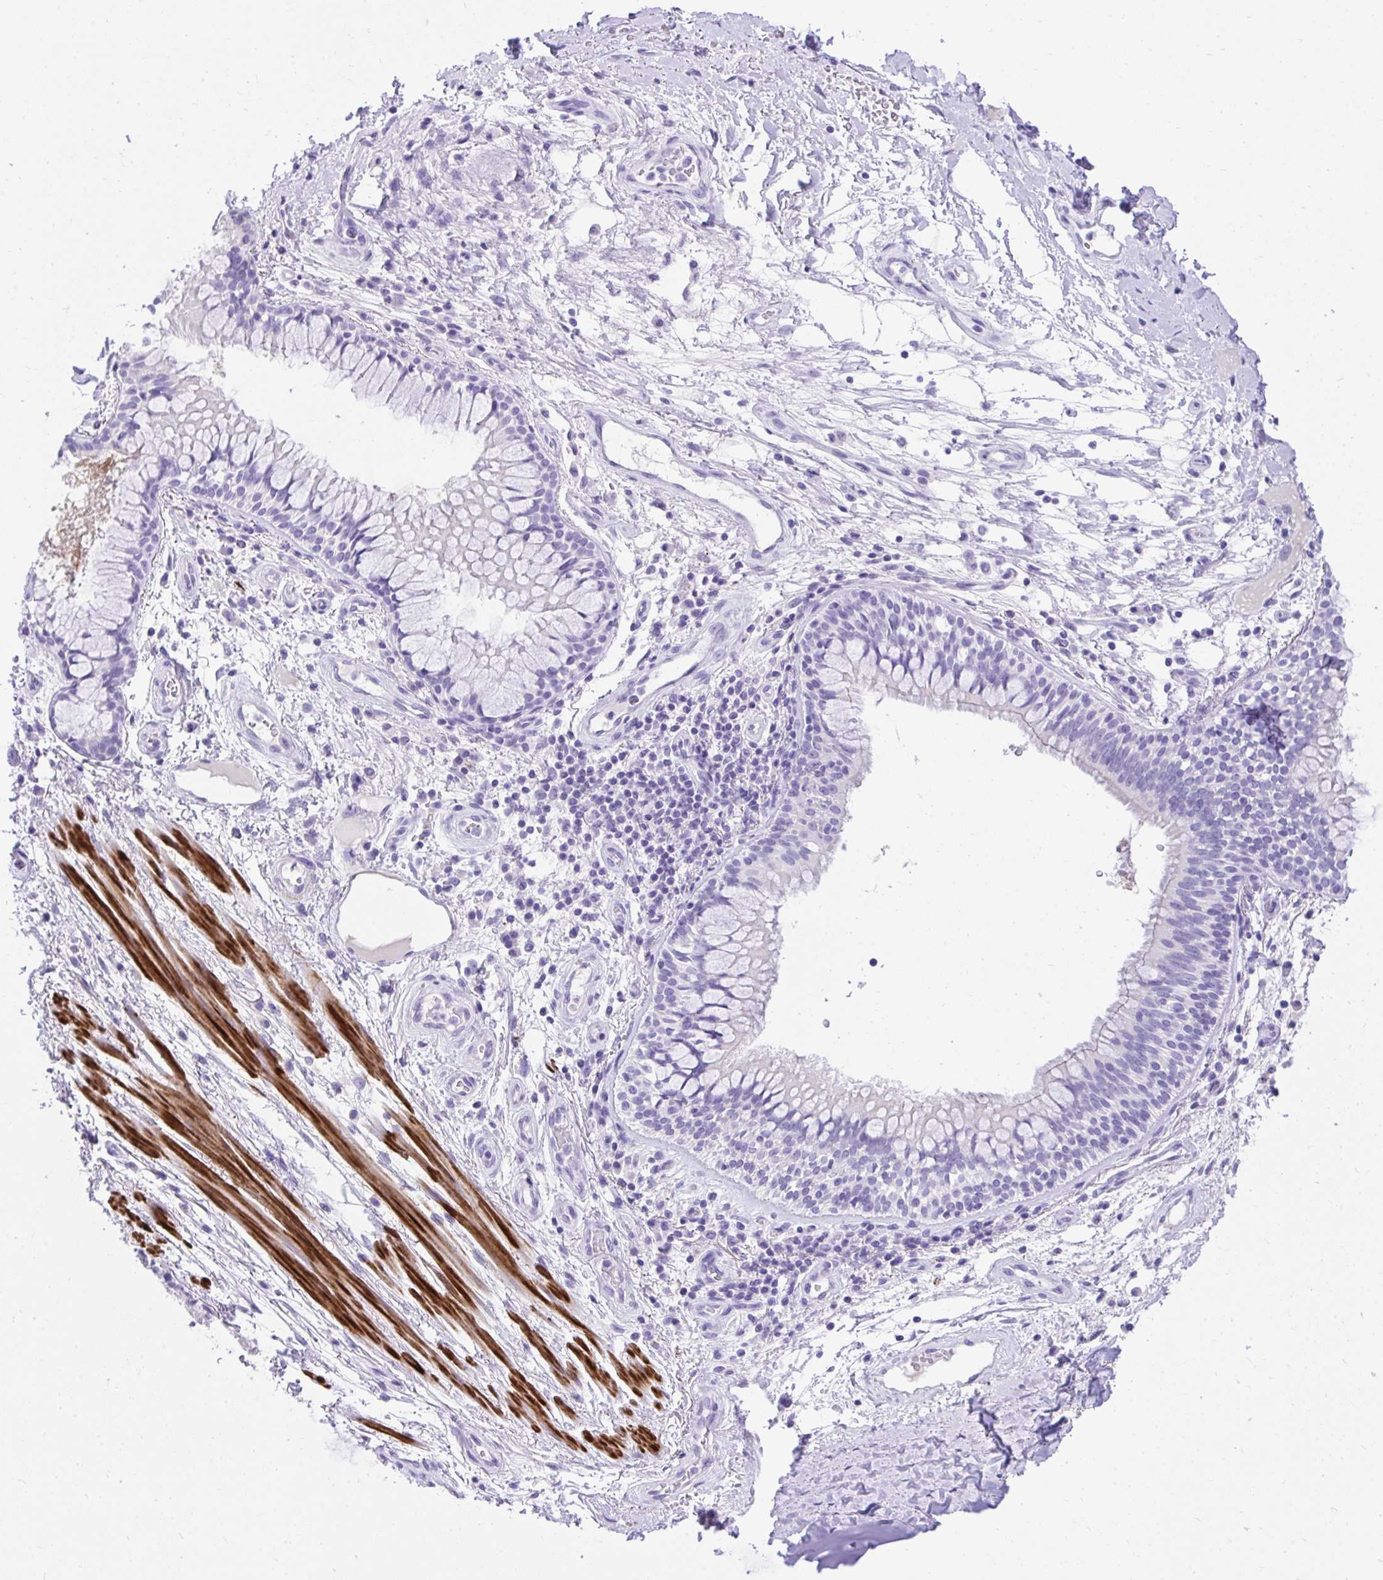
{"staining": {"intensity": "negative", "quantity": "none", "location": "none"}, "tissue": "soft tissue", "cell_type": "Chondrocytes", "image_type": "normal", "snomed": [{"axis": "morphology", "description": "Normal tissue, NOS"}, {"axis": "topography", "description": "Cartilage tissue"}, {"axis": "topography", "description": "Bronchus"}], "caption": "Immunohistochemical staining of normal human soft tissue reveals no significant expression in chondrocytes. The staining is performed using DAB (3,3'-diaminobenzidine) brown chromogen with nuclei counter-stained in using hematoxylin.", "gene": "KCNN4", "patient": {"sex": "male", "age": 64}}